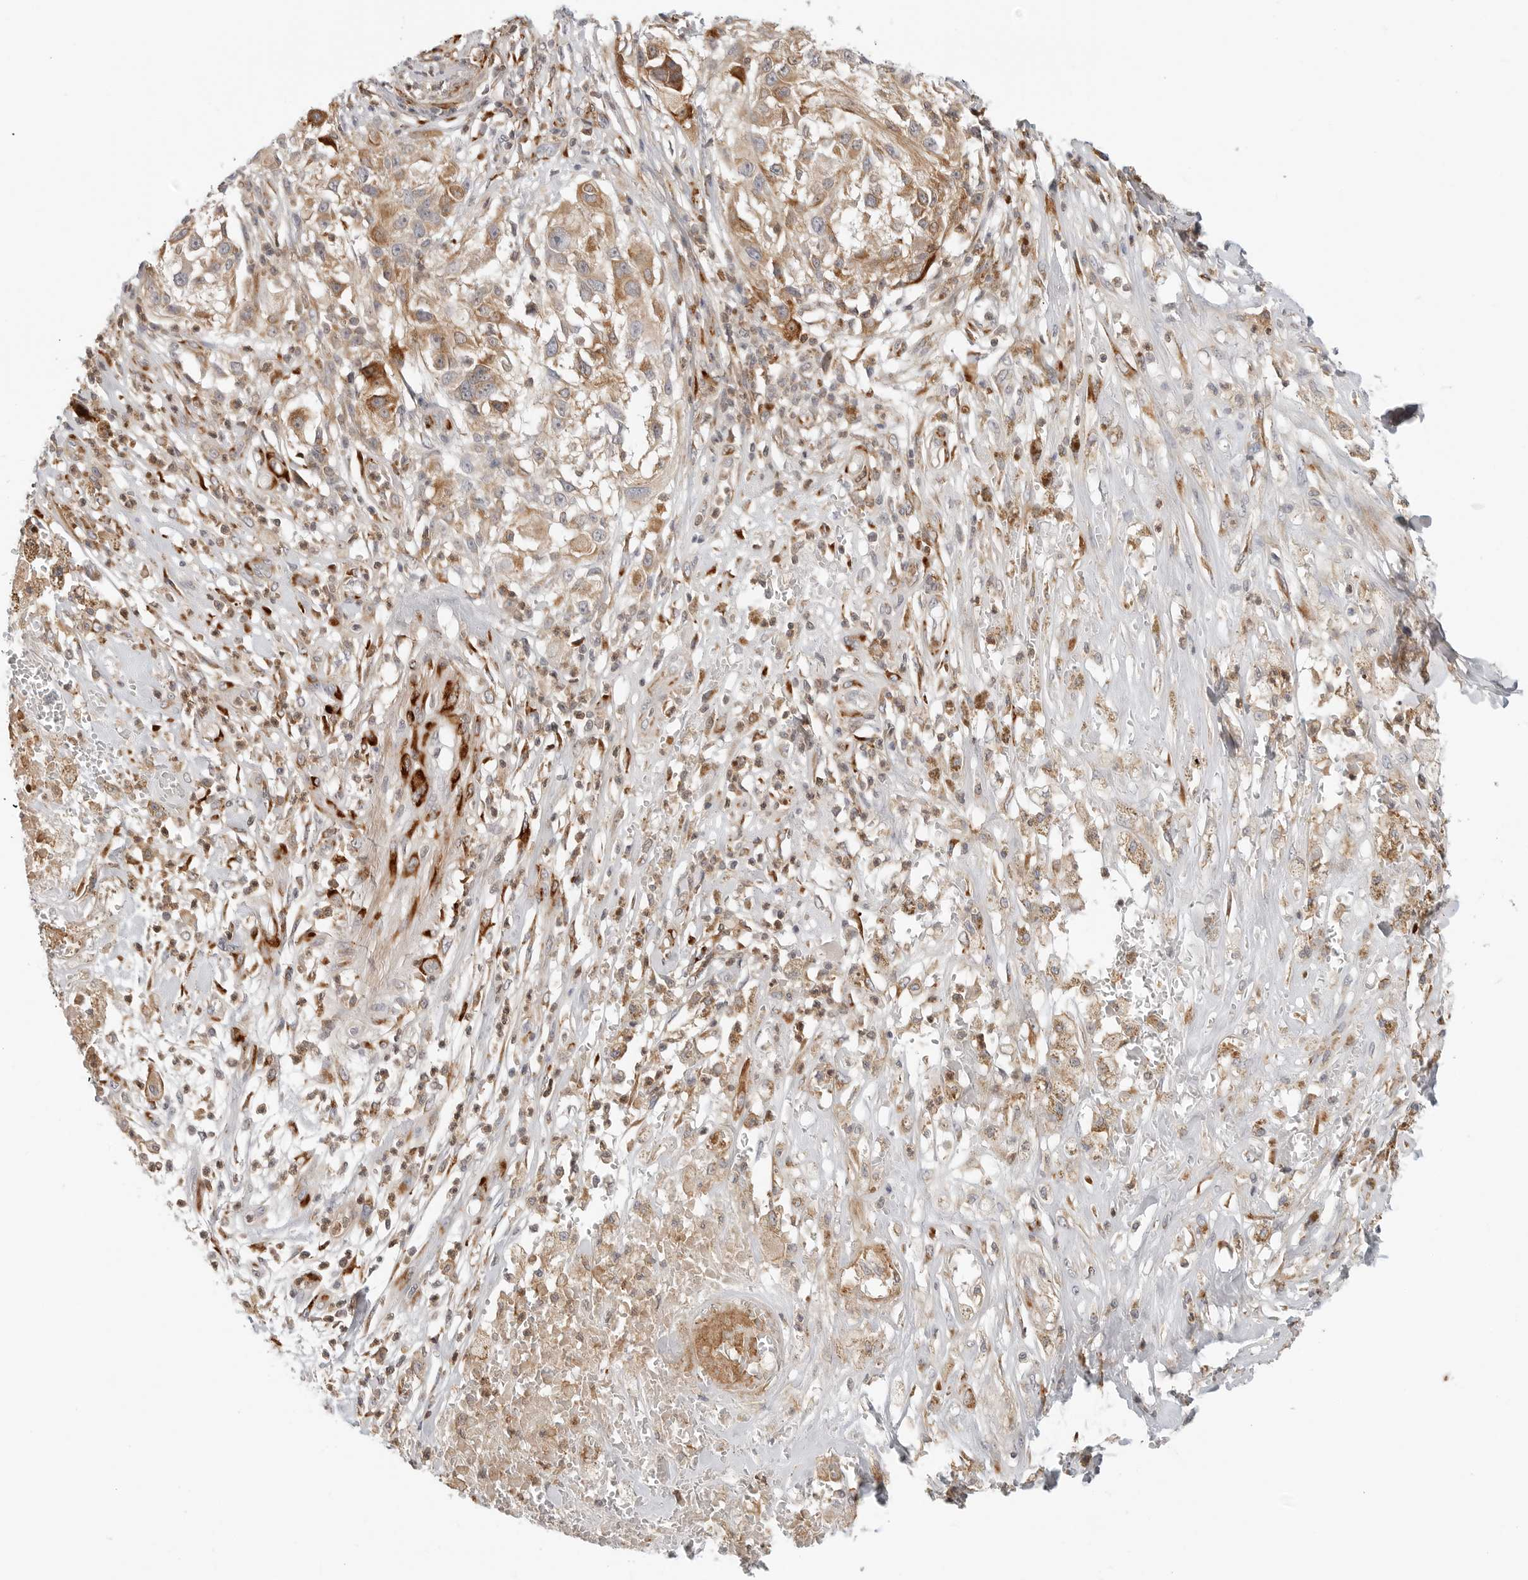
{"staining": {"intensity": "moderate", "quantity": ">75%", "location": "cytoplasmic/membranous"}, "tissue": "melanoma", "cell_type": "Tumor cells", "image_type": "cancer", "snomed": [{"axis": "morphology", "description": "Necrosis, NOS"}, {"axis": "morphology", "description": "Malignant melanoma, NOS"}, {"axis": "topography", "description": "Skin"}], "caption": "Immunohistochemical staining of malignant melanoma exhibits moderate cytoplasmic/membranous protein staining in approximately >75% of tumor cells.", "gene": "C1QTNF1", "patient": {"sex": "female", "age": 87}}